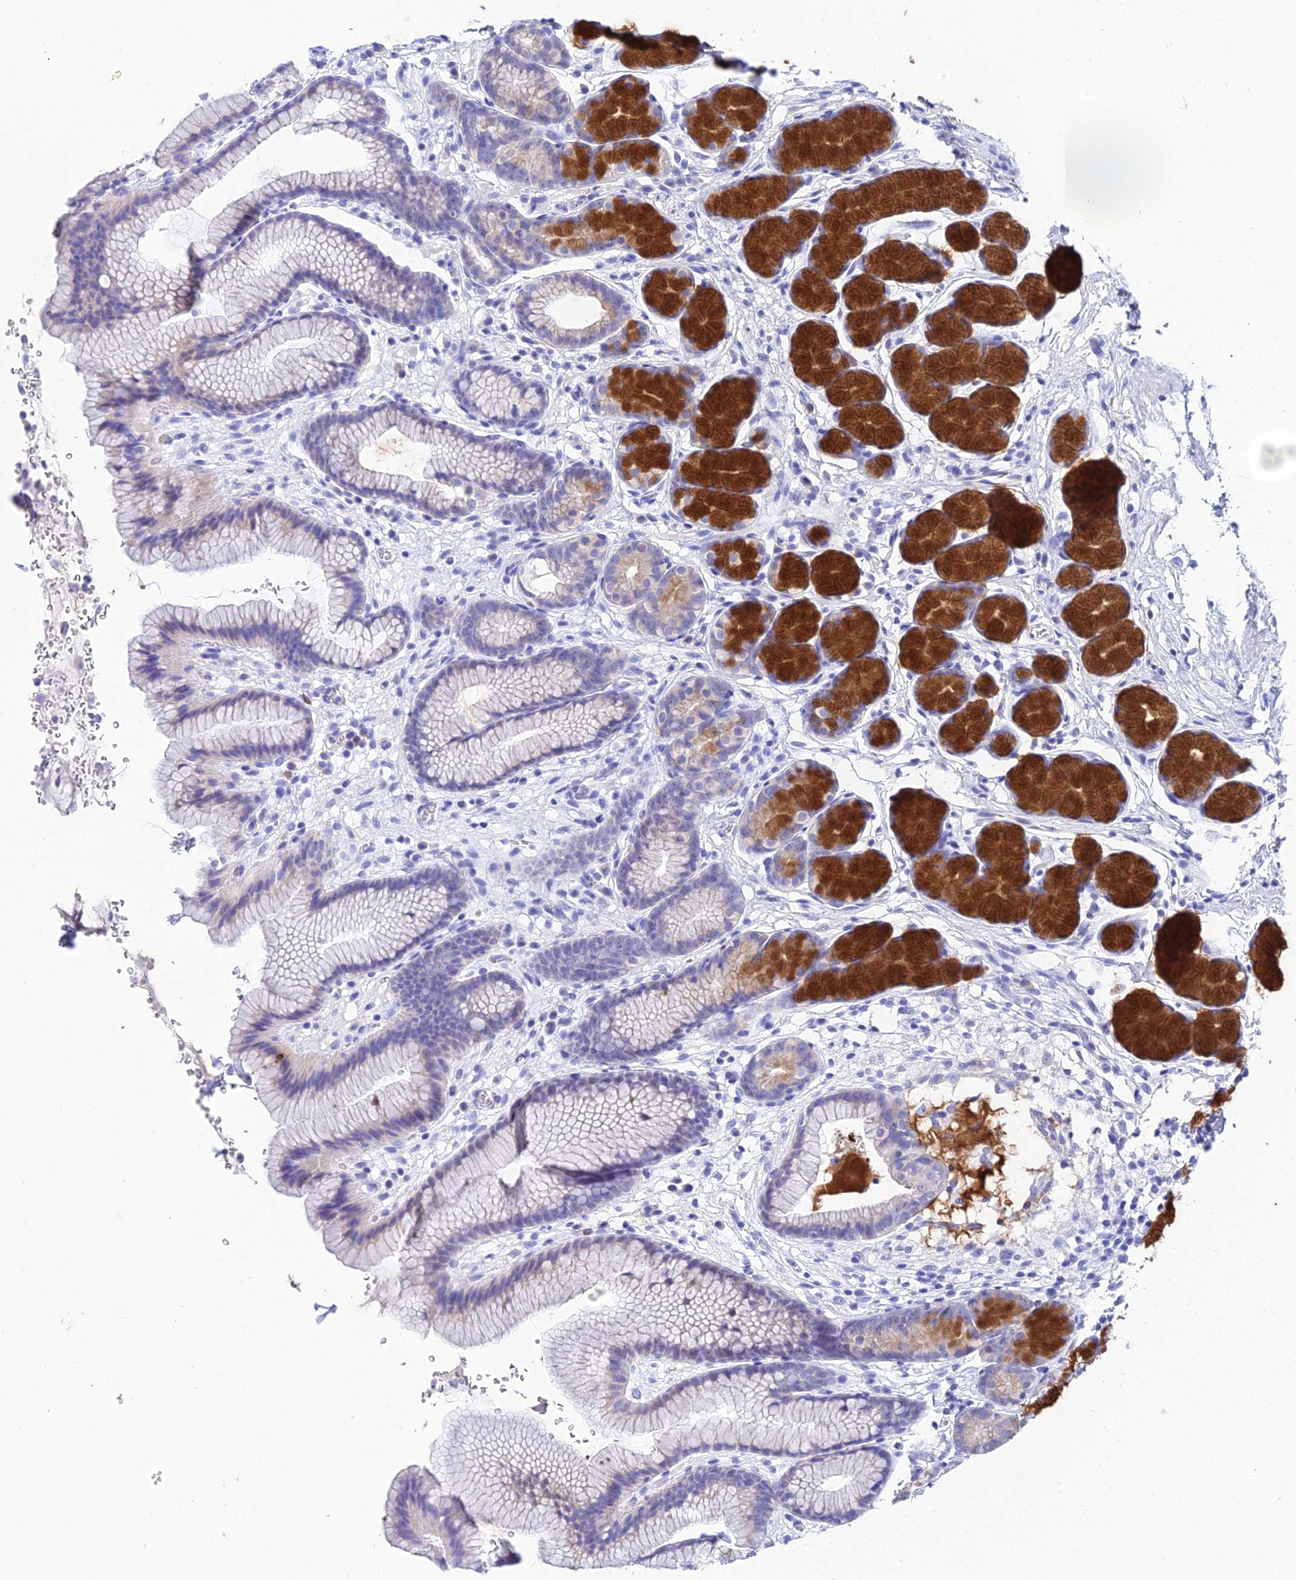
{"staining": {"intensity": "strong", "quantity": "<25%", "location": "cytoplasmic/membranous"}, "tissue": "stomach", "cell_type": "Glandular cells", "image_type": "normal", "snomed": [{"axis": "morphology", "description": "Normal tissue, NOS"}, {"axis": "topography", "description": "Stomach"}], "caption": "Immunohistochemistry of benign human stomach demonstrates medium levels of strong cytoplasmic/membranous expression in approximately <25% of glandular cells.", "gene": "CEP41", "patient": {"sex": "male", "age": 42}}